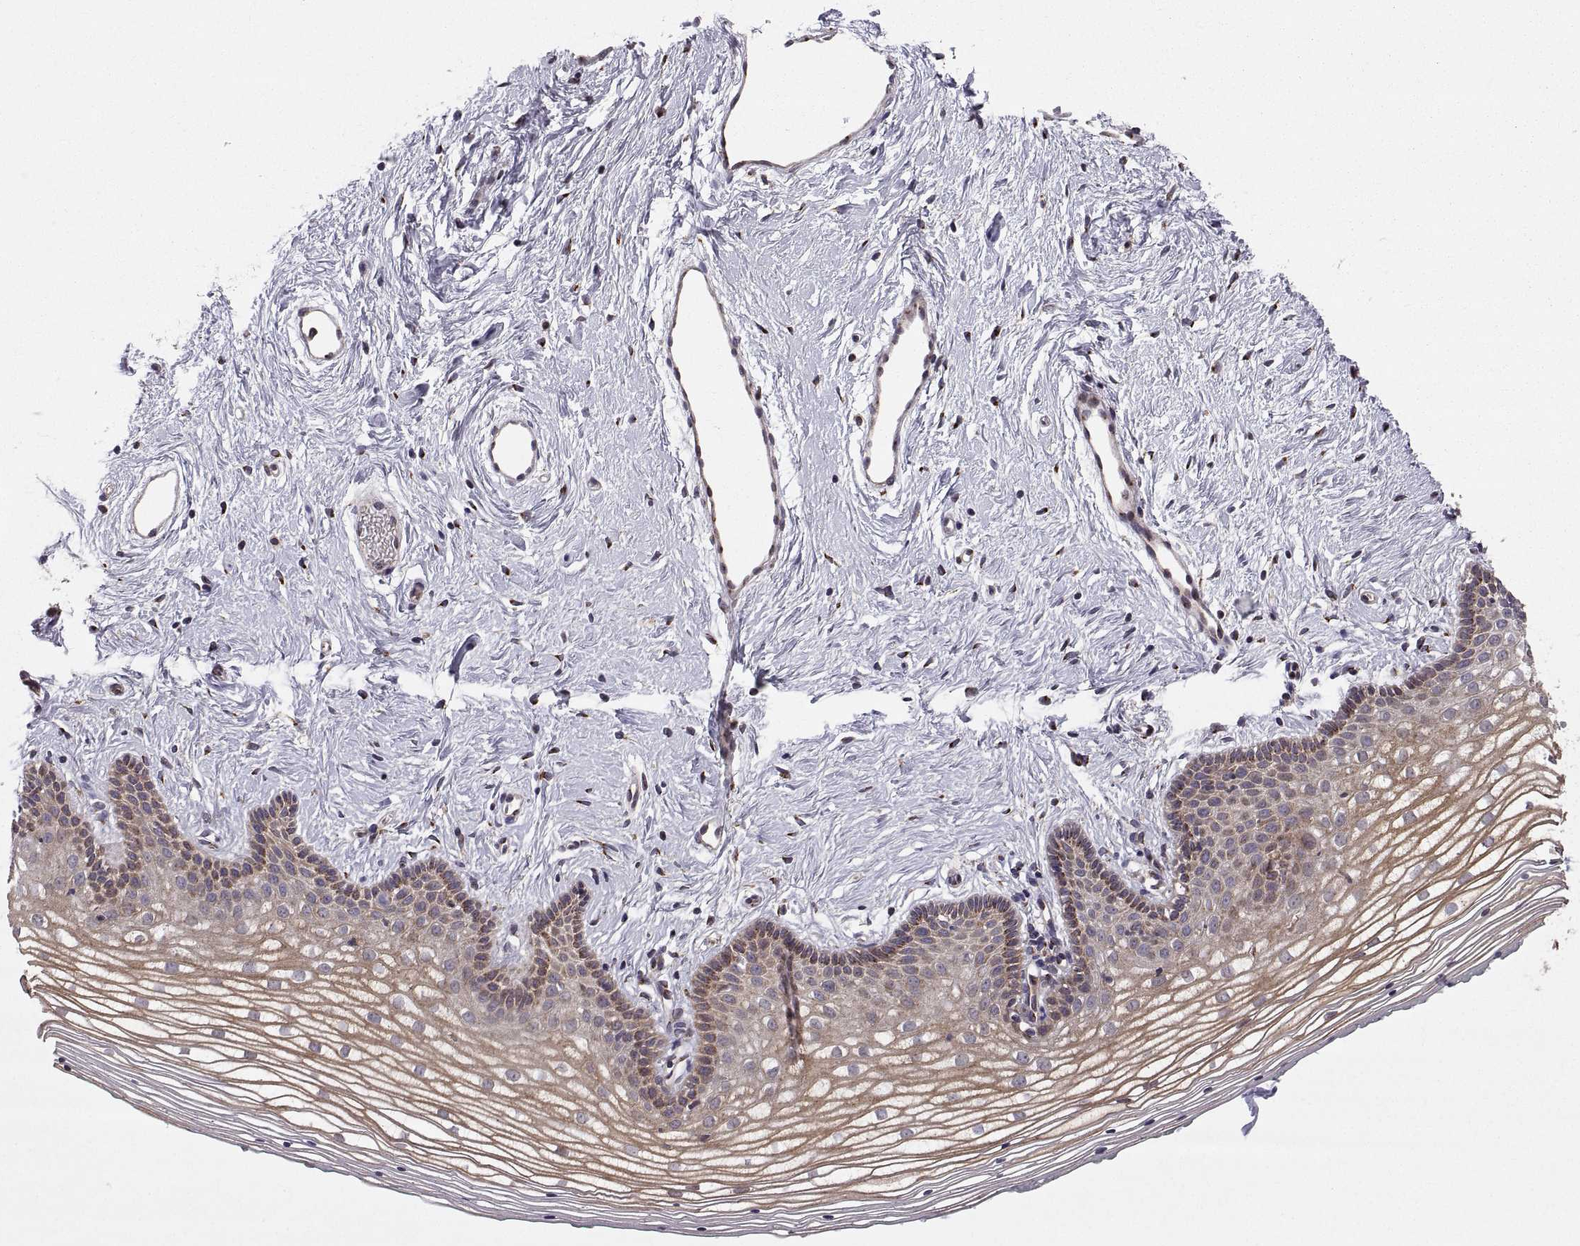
{"staining": {"intensity": "moderate", "quantity": "25%-75%", "location": "cytoplasmic/membranous"}, "tissue": "vagina", "cell_type": "Squamous epithelial cells", "image_type": "normal", "snomed": [{"axis": "morphology", "description": "Normal tissue, NOS"}, {"axis": "topography", "description": "Vagina"}], "caption": "A brown stain shows moderate cytoplasmic/membranous expression of a protein in squamous epithelial cells of normal vagina.", "gene": "TESC", "patient": {"sex": "female", "age": 36}}